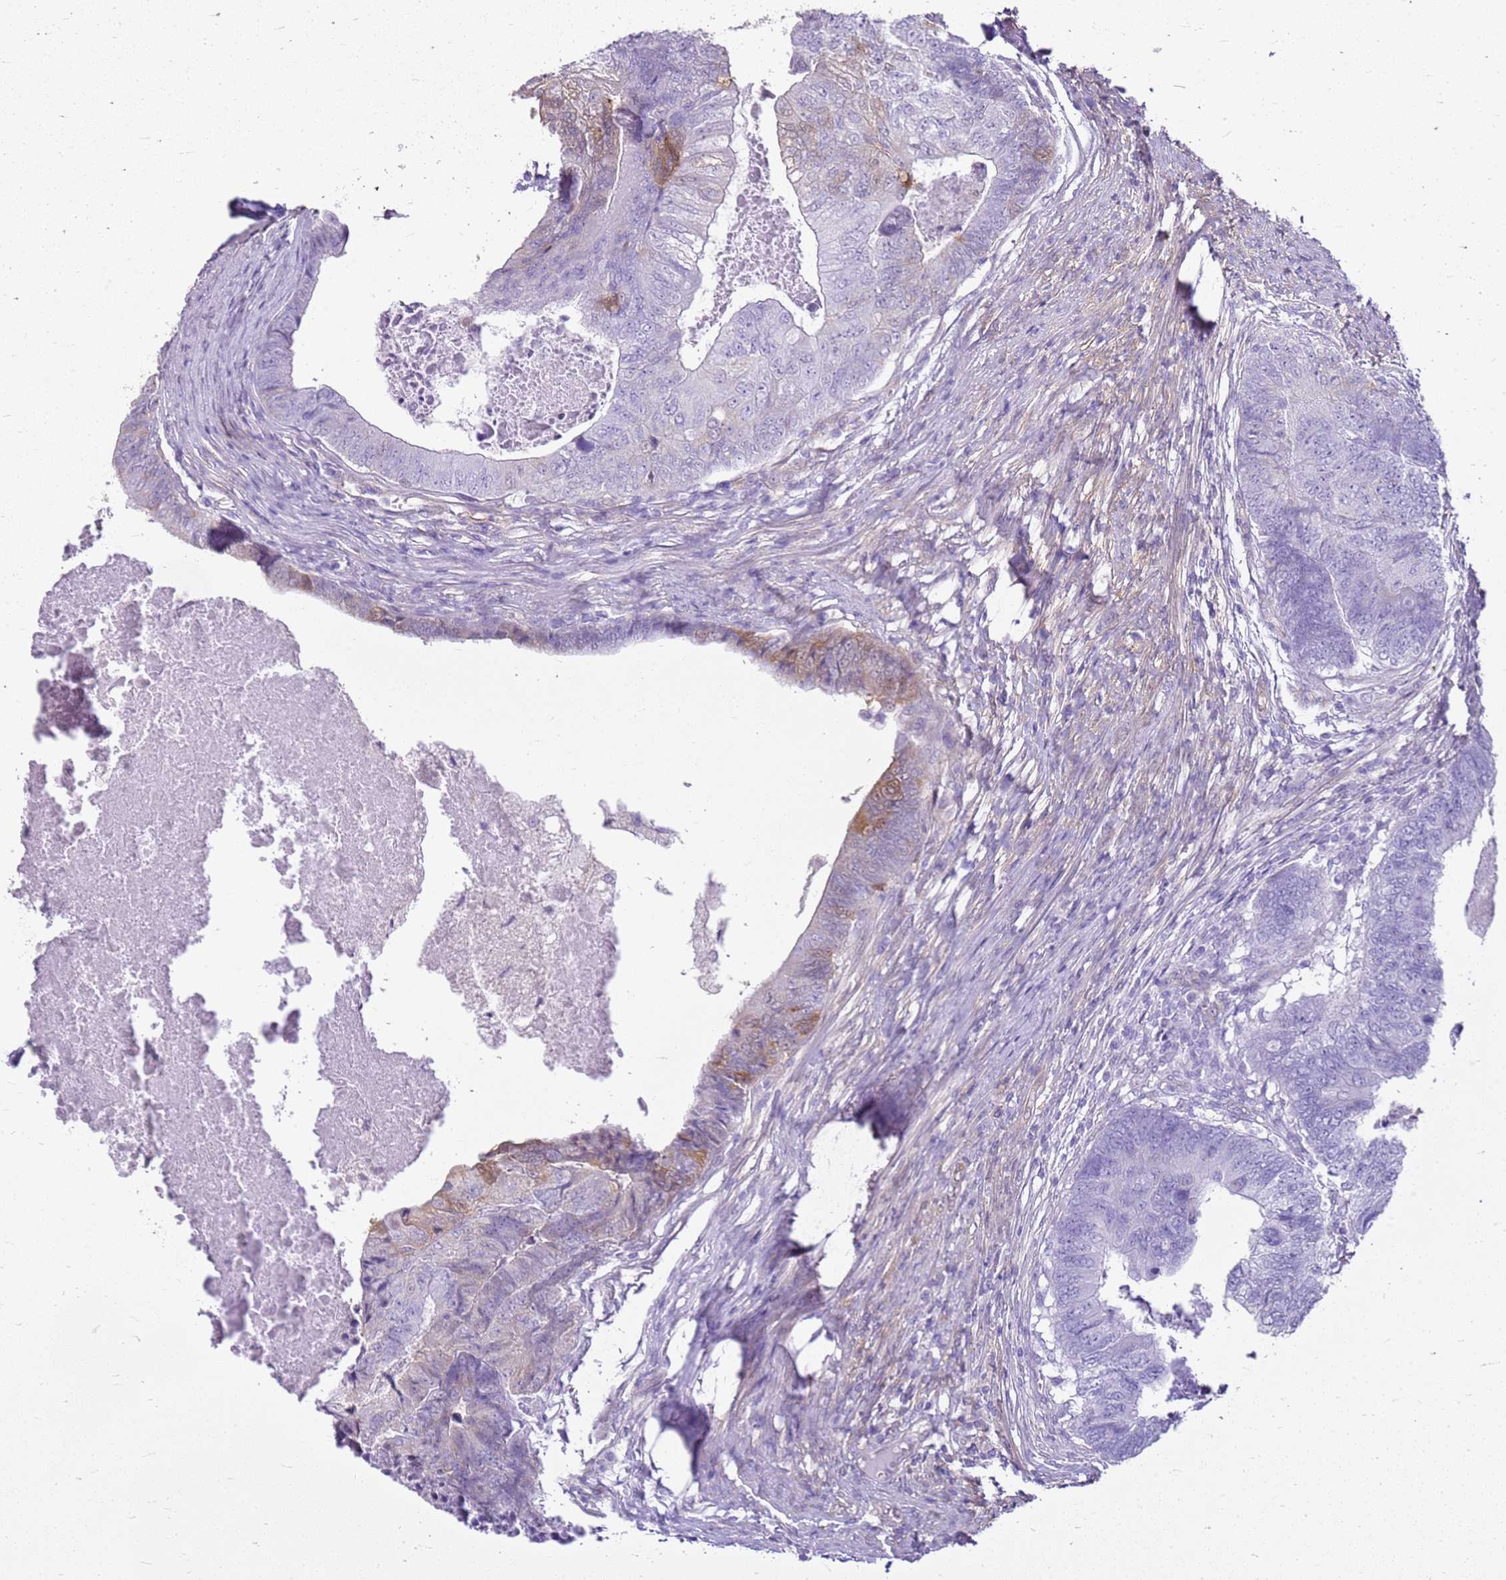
{"staining": {"intensity": "moderate", "quantity": "<25%", "location": "cytoplasmic/membranous"}, "tissue": "colorectal cancer", "cell_type": "Tumor cells", "image_type": "cancer", "snomed": [{"axis": "morphology", "description": "Adenocarcinoma, NOS"}, {"axis": "topography", "description": "Colon"}], "caption": "A low amount of moderate cytoplasmic/membranous staining is identified in approximately <25% of tumor cells in colorectal adenocarcinoma tissue. Using DAB (3,3'-diaminobenzidine) (brown) and hematoxylin (blue) stains, captured at high magnification using brightfield microscopy.", "gene": "HSPB1", "patient": {"sex": "female", "age": 67}}